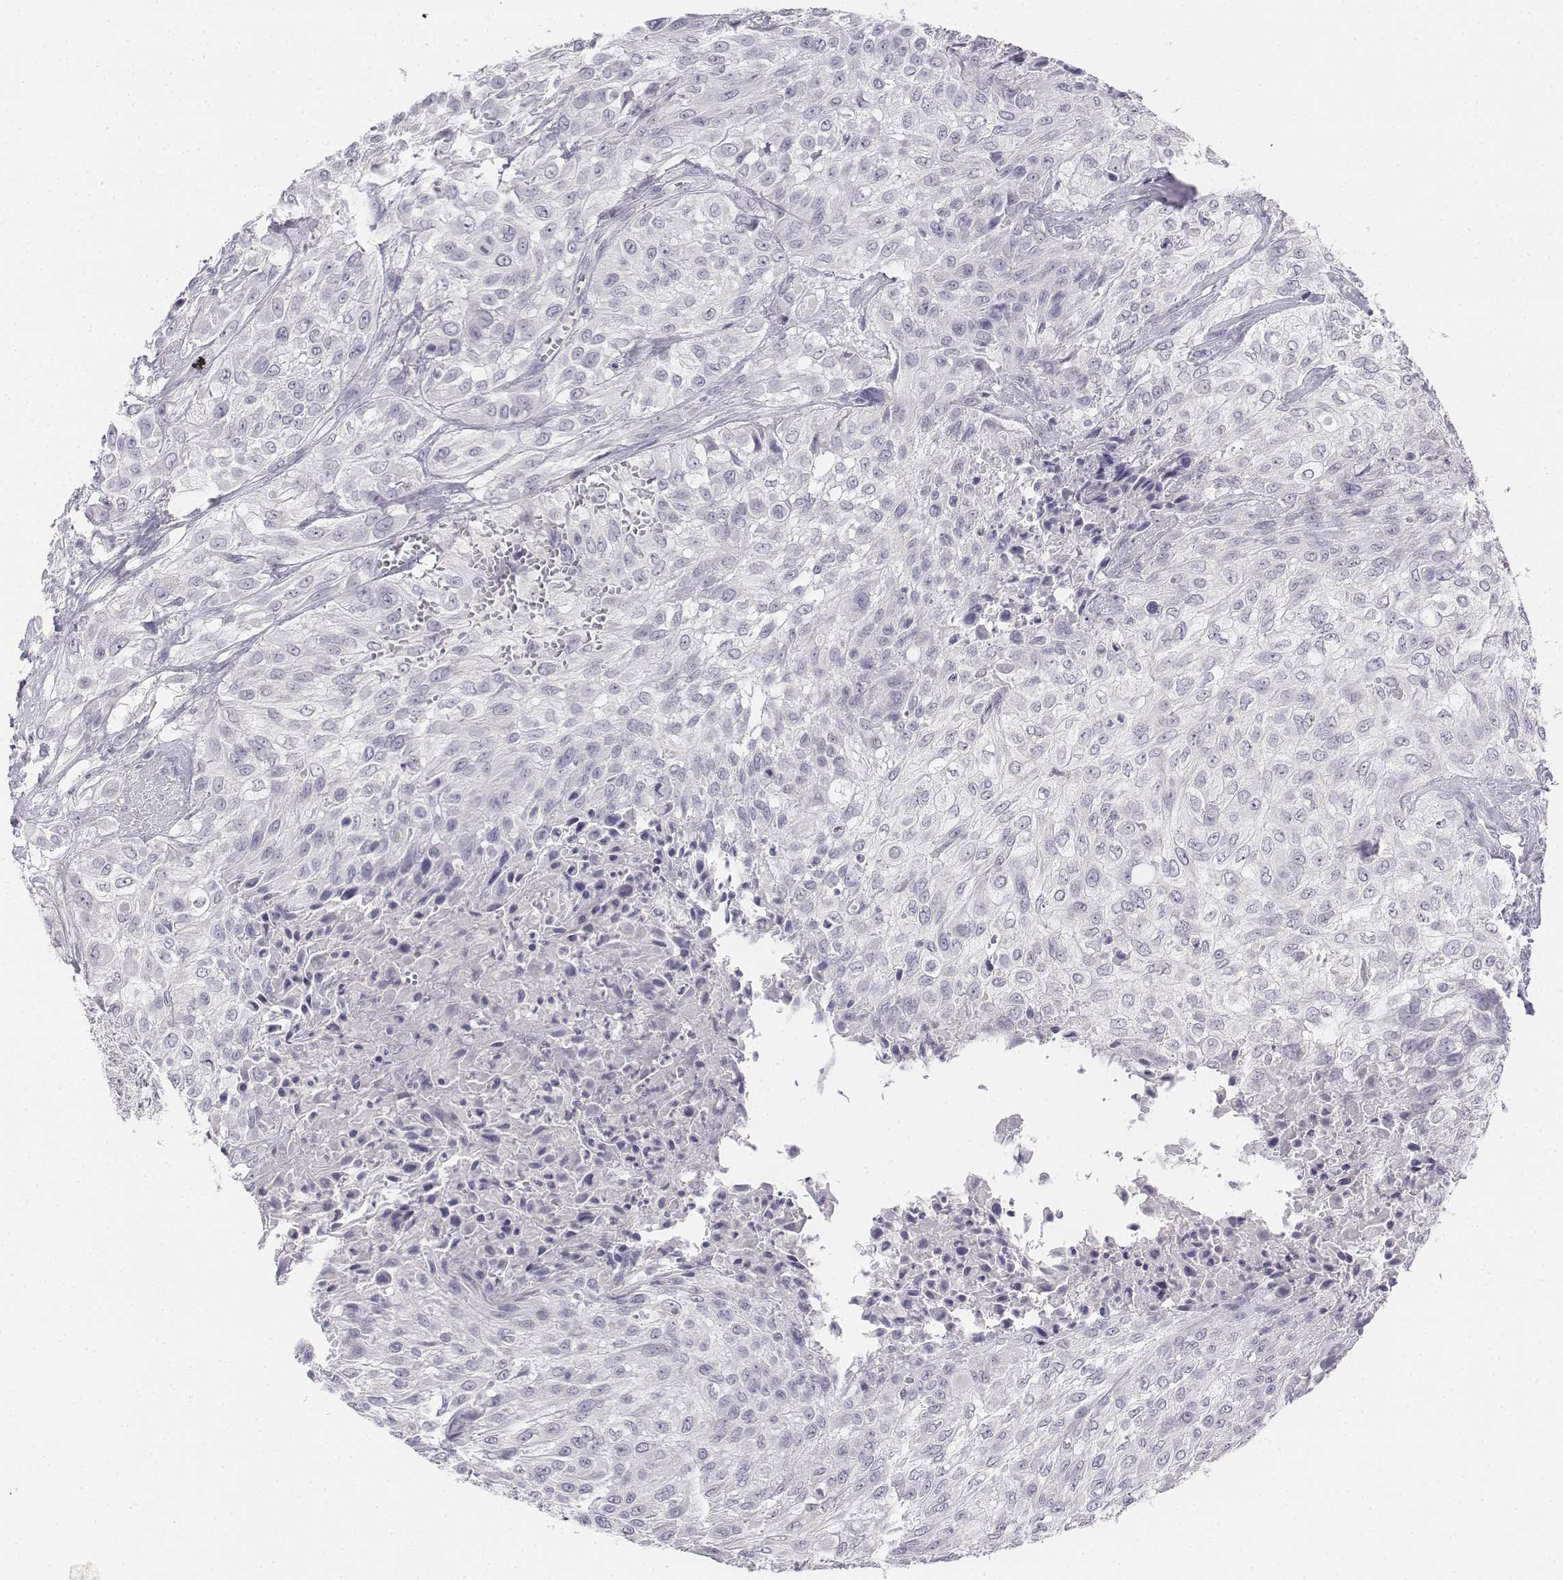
{"staining": {"intensity": "negative", "quantity": "none", "location": "none"}, "tissue": "urothelial cancer", "cell_type": "Tumor cells", "image_type": "cancer", "snomed": [{"axis": "morphology", "description": "Urothelial carcinoma, High grade"}, {"axis": "topography", "description": "Urinary bladder"}], "caption": "Histopathology image shows no significant protein staining in tumor cells of urothelial cancer.", "gene": "UCN2", "patient": {"sex": "male", "age": 57}}